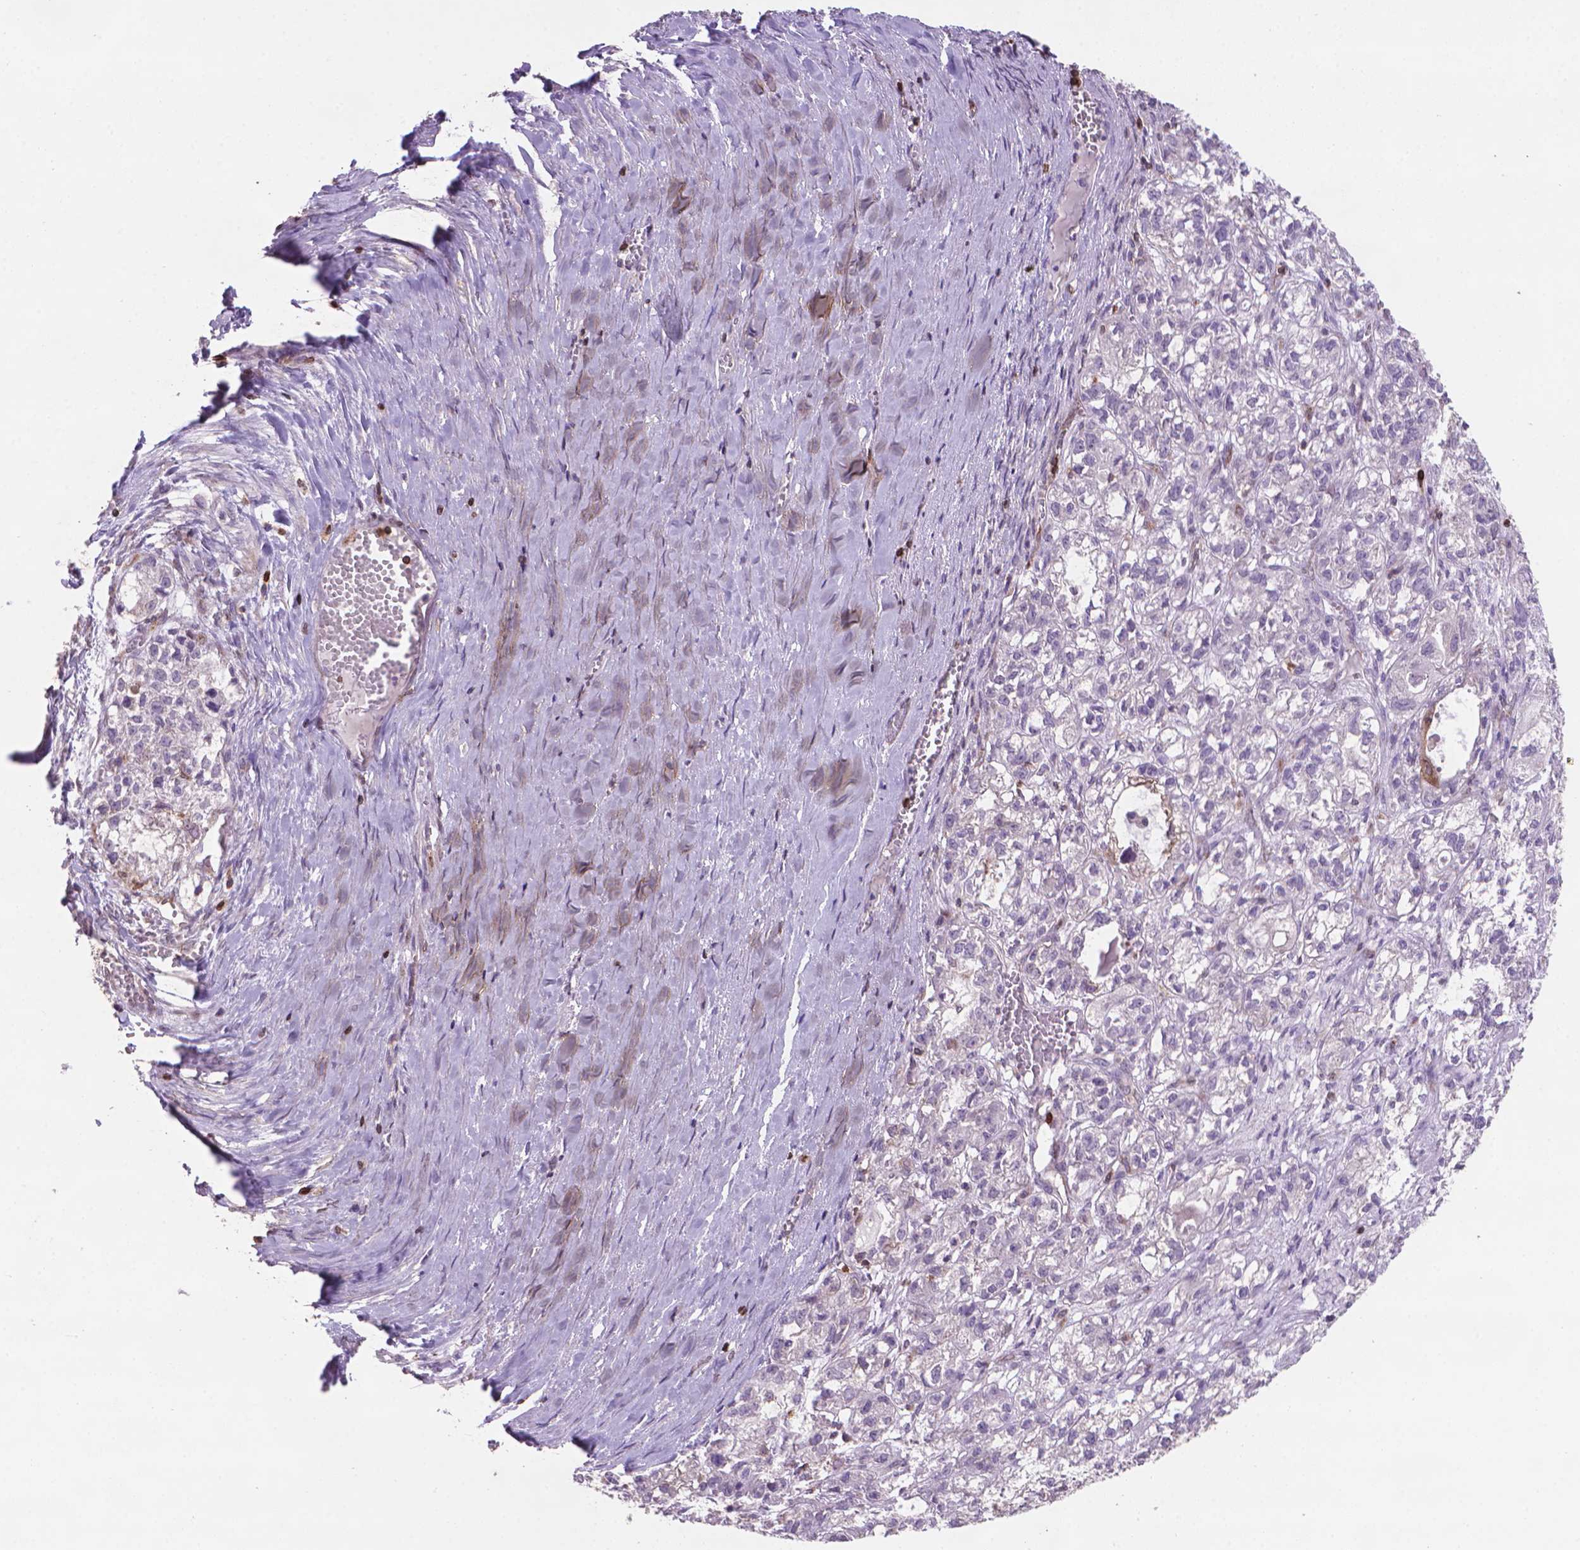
{"staining": {"intensity": "negative", "quantity": "none", "location": "none"}, "tissue": "ovarian cancer", "cell_type": "Tumor cells", "image_type": "cancer", "snomed": [{"axis": "morphology", "description": "Carcinoma, endometroid"}, {"axis": "topography", "description": "Ovary"}], "caption": "Immunohistochemistry (IHC) image of neoplastic tissue: ovarian endometroid carcinoma stained with DAB (3,3'-diaminobenzidine) reveals no significant protein staining in tumor cells.", "gene": "BCL2", "patient": {"sex": "female", "age": 64}}